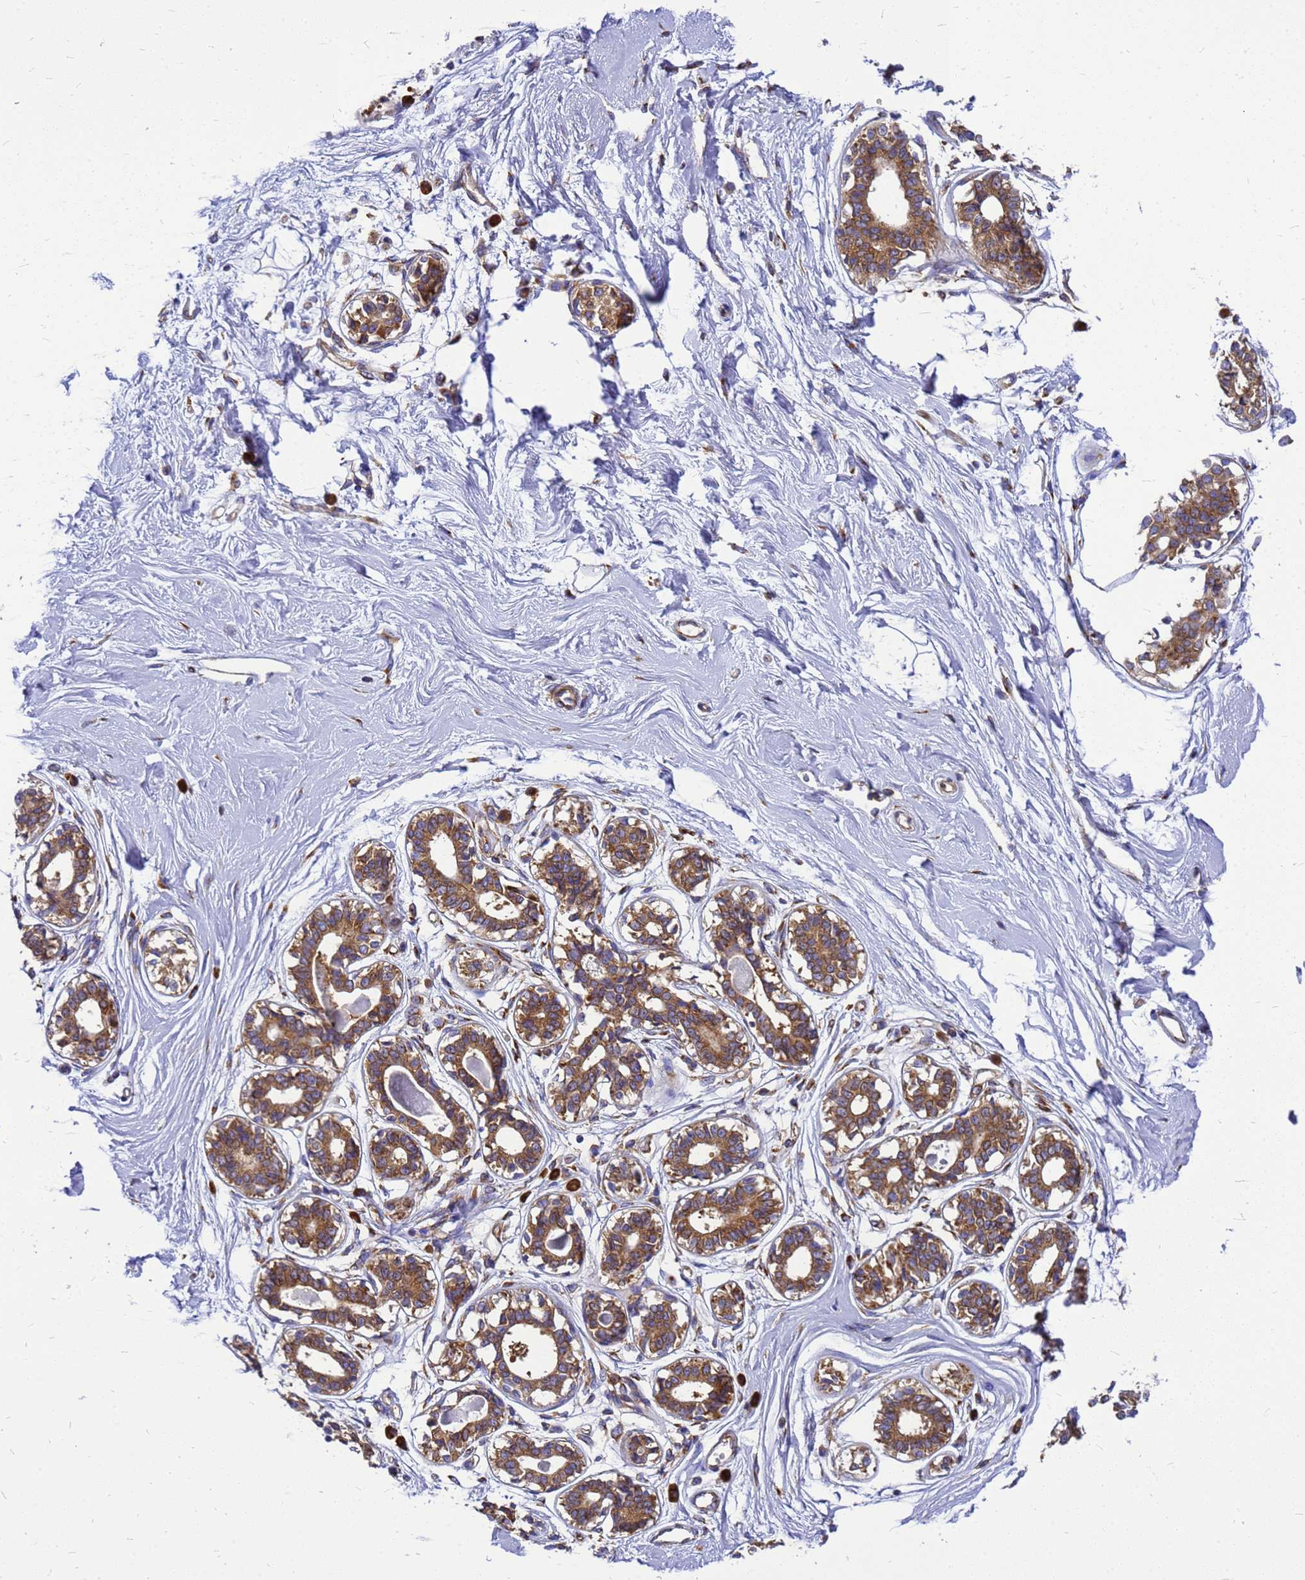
{"staining": {"intensity": "negative", "quantity": "none", "location": "none"}, "tissue": "breast", "cell_type": "Adipocytes", "image_type": "normal", "snomed": [{"axis": "morphology", "description": "Normal tissue, NOS"}, {"axis": "topography", "description": "Breast"}], "caption": "DAB immunohistochemical staining of unremarkable human breast reveals no significant positivity in adipocytes. Nuclei are stained in blue.", "gene": "EEF1D", "patient": {"sex": "female", "age": 45}}